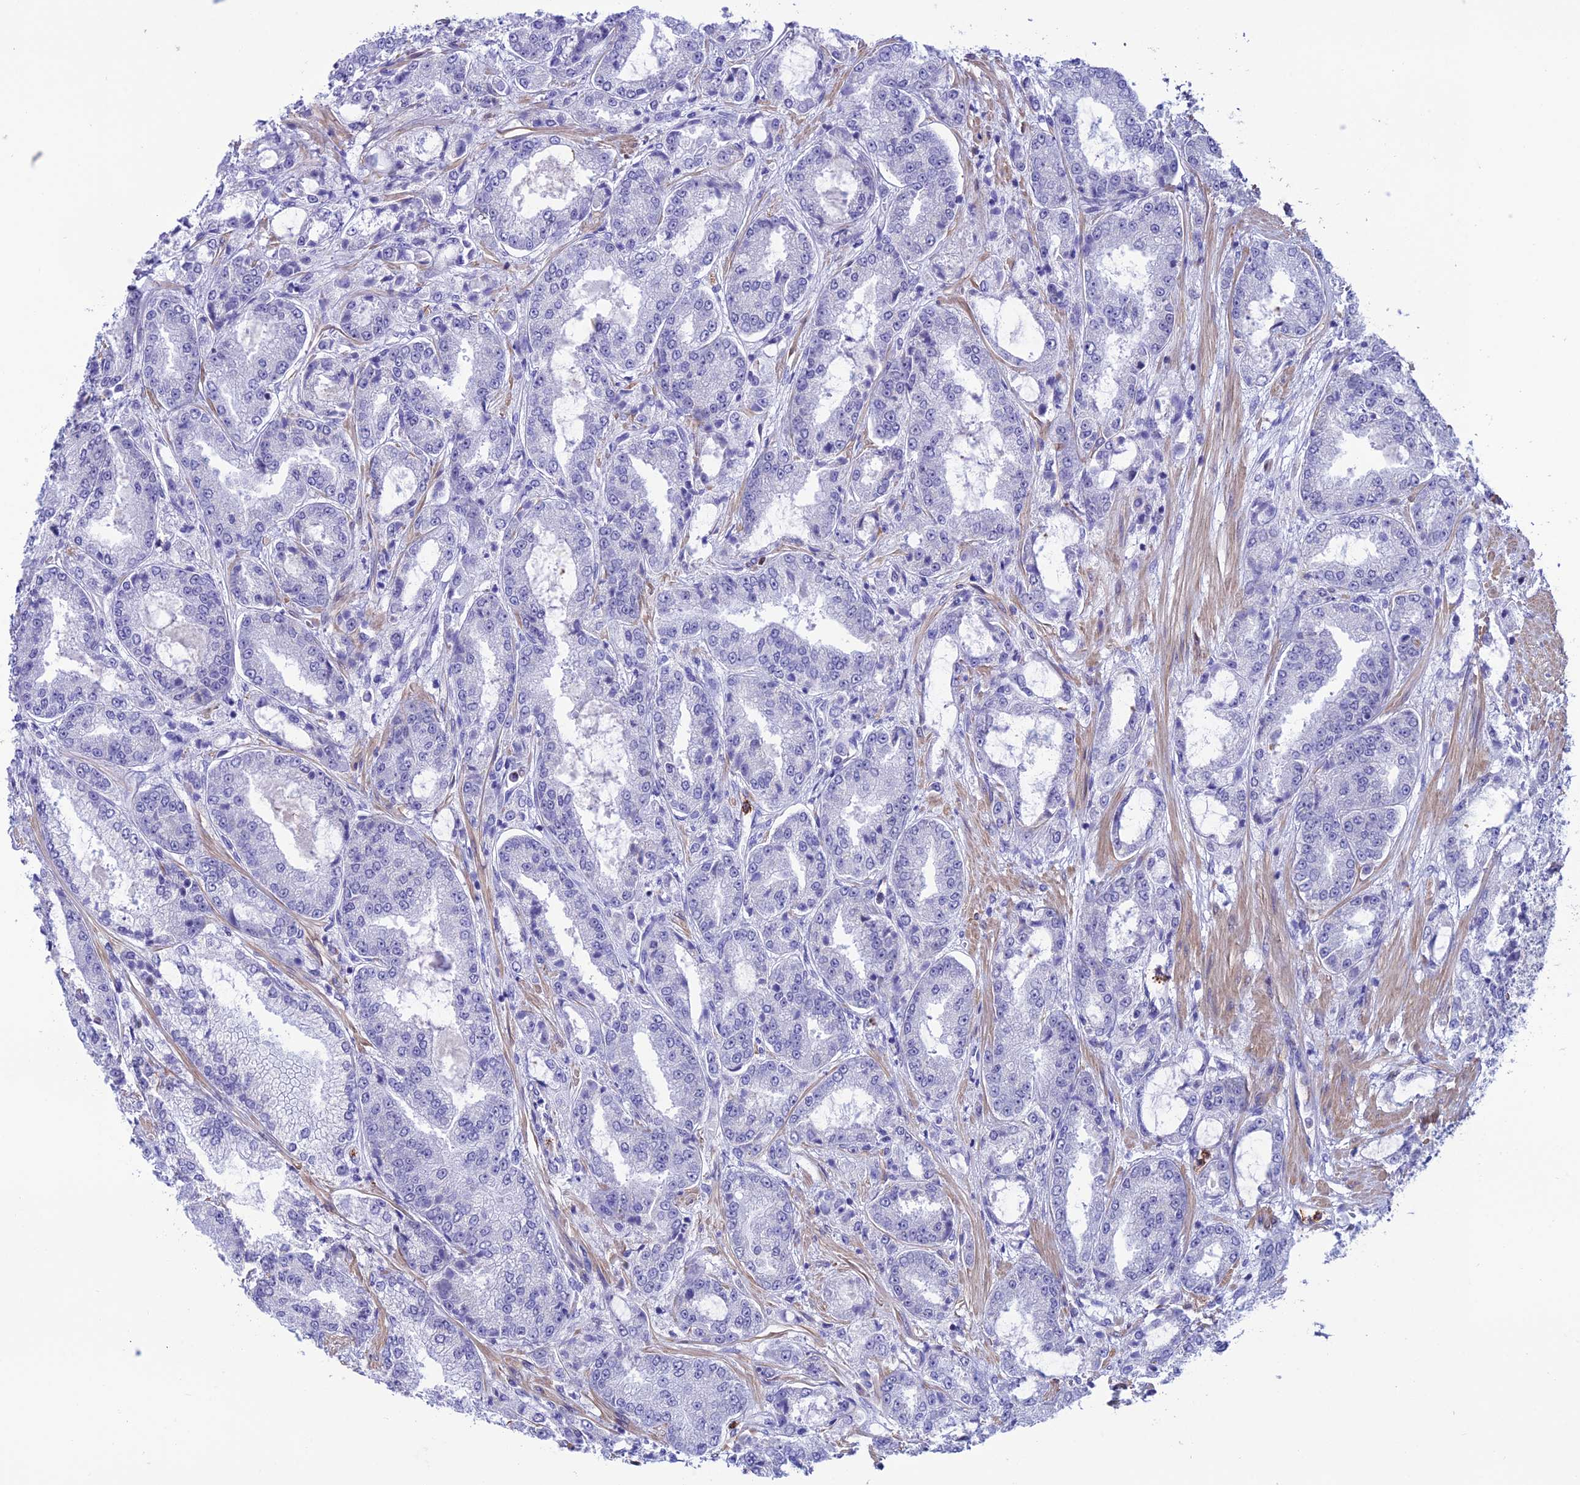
{"staining": {"intensity": "negative", "quantity": "none", "location": "none"}, "tissue": "prostate cancer", "cell_type": "Tumor cells", "image_type": "cancer", "snomed": [{"axis": "morphology", "description": "Adenocarcinoma, High grade"}, {"axis": "topography", "description": "Prostate"}], "caption": "Immunohistochemistry micrograph of neoplastic tissue: adenocarcinoma (high-grade) (prostate) stained with DAB (3,3'-diaminobenzidine) displays no significant protein expression in tumor cells. (DAB IHC, high magnification).", "gene": "COL6A6", "patient": {"sex": "male", "age": 71}}